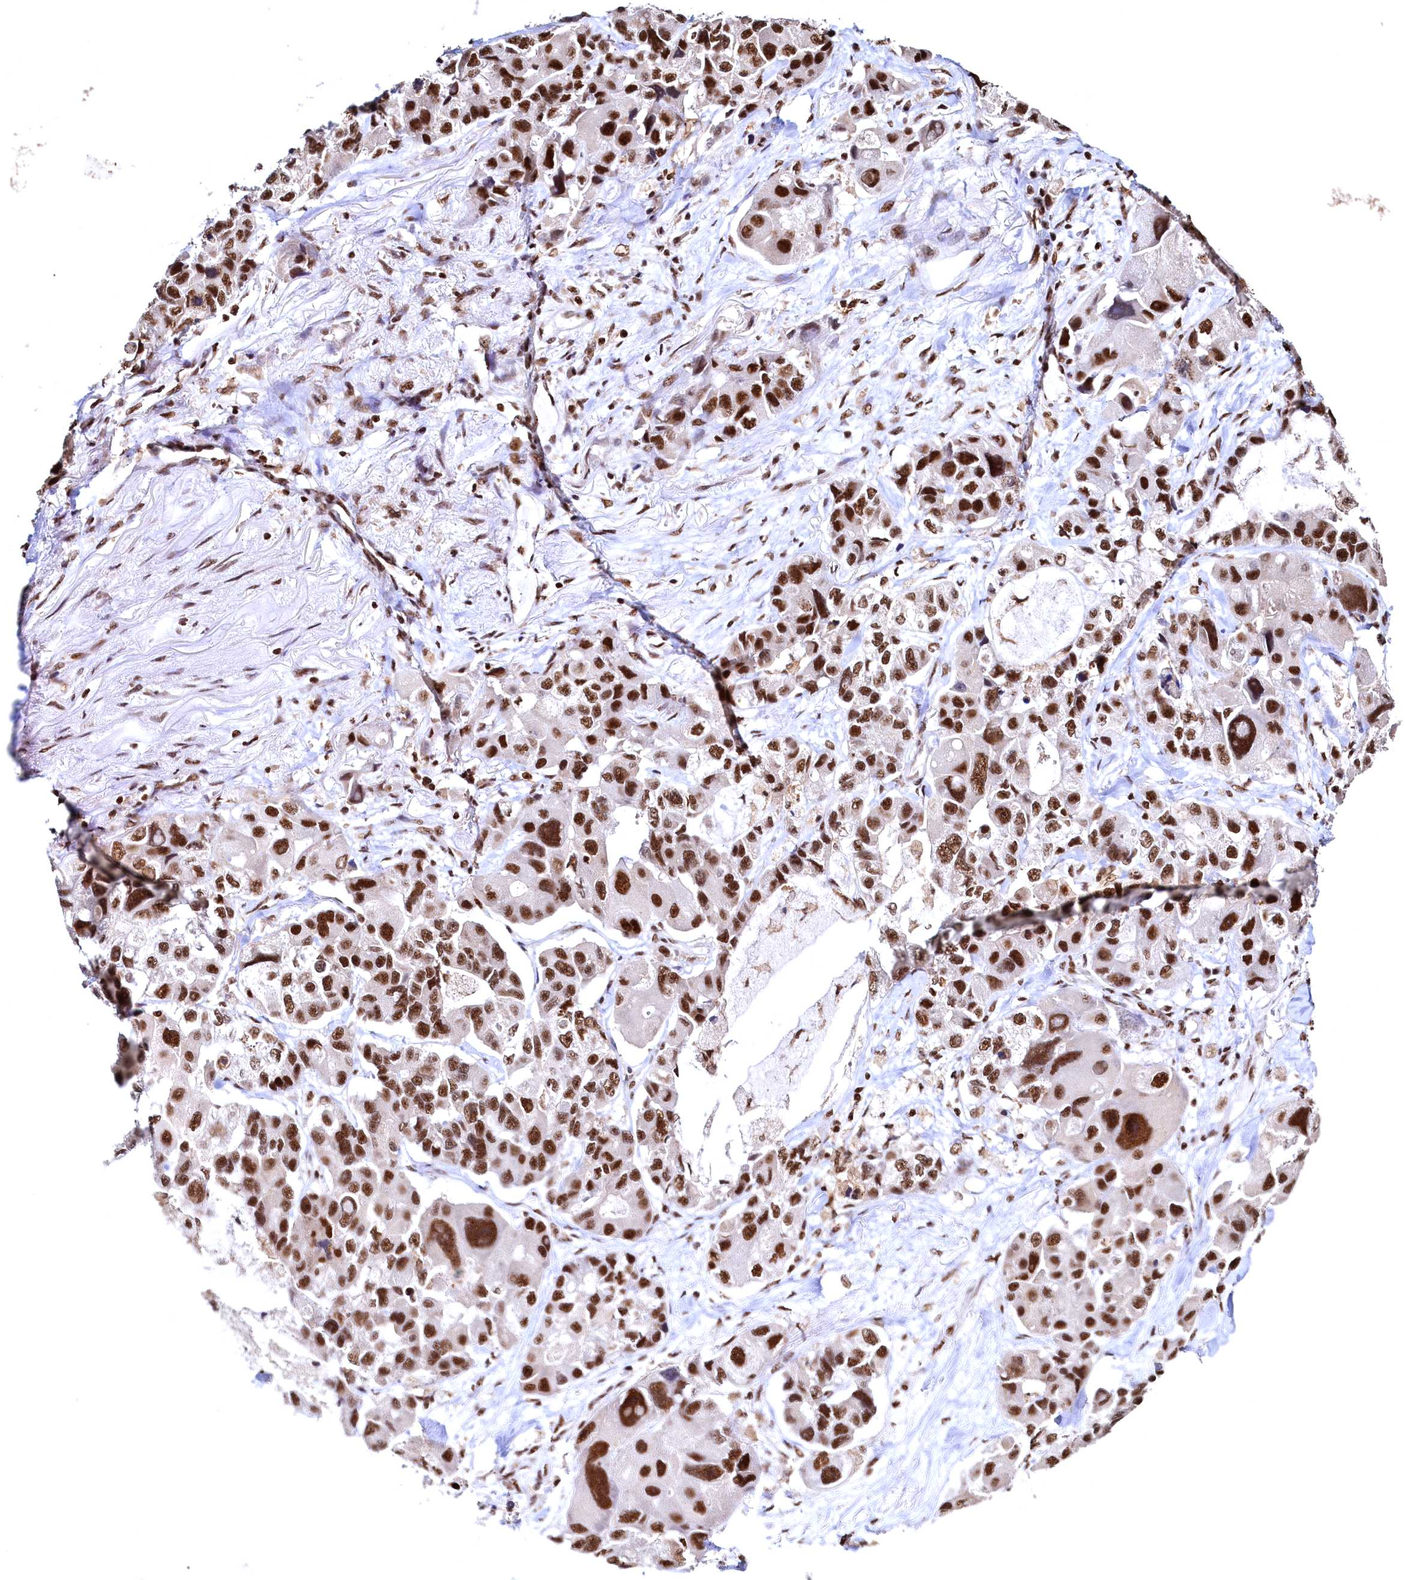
{"staining": {"intensity": "strong", "quantity": ">75%", "location": "nuclear"}, "tissue": "lung cancer", "cell_type": "Tumor cells", "image_type": "cancer", "snomed": [{"axis": "morphology", "description": "Adenocarcinoma, NOS"}, {"axis": "topography", "description": "Lung"}], "caption": "The image displays staining of lung cancer (adenocarcinoma), revealing strong nuclear protein expression (brown color) within tumor cells. (Stains: DAB in brown, nuclei in blue, Microscopy: brightfield microscopy at high magnification).", "gene": "RSRC2", "patient": {"sex": "female", "age": 54}}